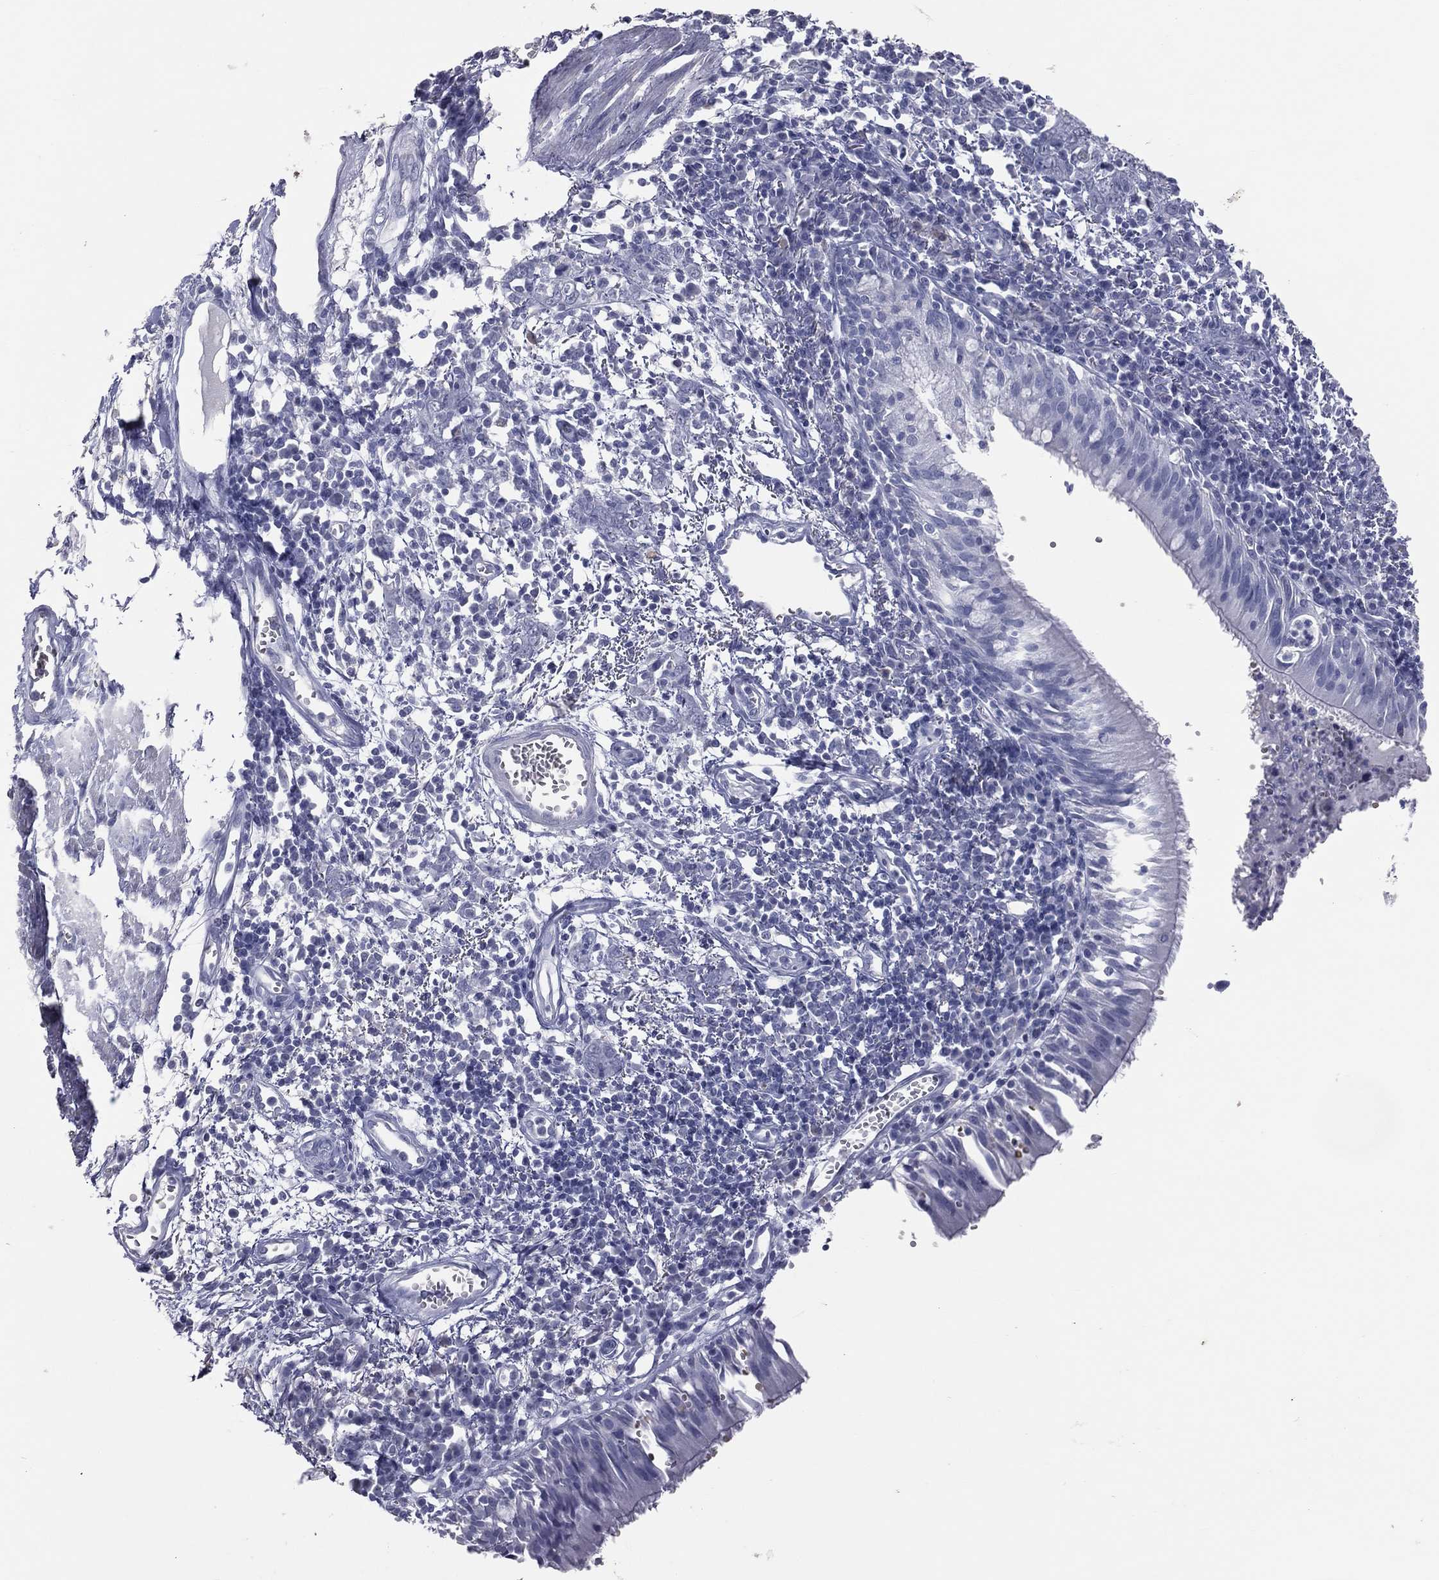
{"staining": {"intensity": "negative", "quantity": "none", "location": "none"}, "tissue": "bronchus", "cell_type": "Respiratory epithelial cells", "image_type": "normal", "snomed": [{"axis": "morphology", "description": "Normal tissue, NOS"}, {"axis": "morphology", "description": "Squamous cell carcinoma, NOS"}, {"axis": "topography", "description": "Cartilage tissue"}, {"axis": "topography", "description": "Bronchus"}, {"axis": "topography", "description": "Lung"}], "caption": "Immunohistochemistry image of normal bronchus: human bronchus stained with DAB (3,3'-diaminobenzidine) exhibits no significant protein positivity in respiratory epithelial cells.", "gene": "ESX1", "patient": {"sex": "male", "age": 66}}